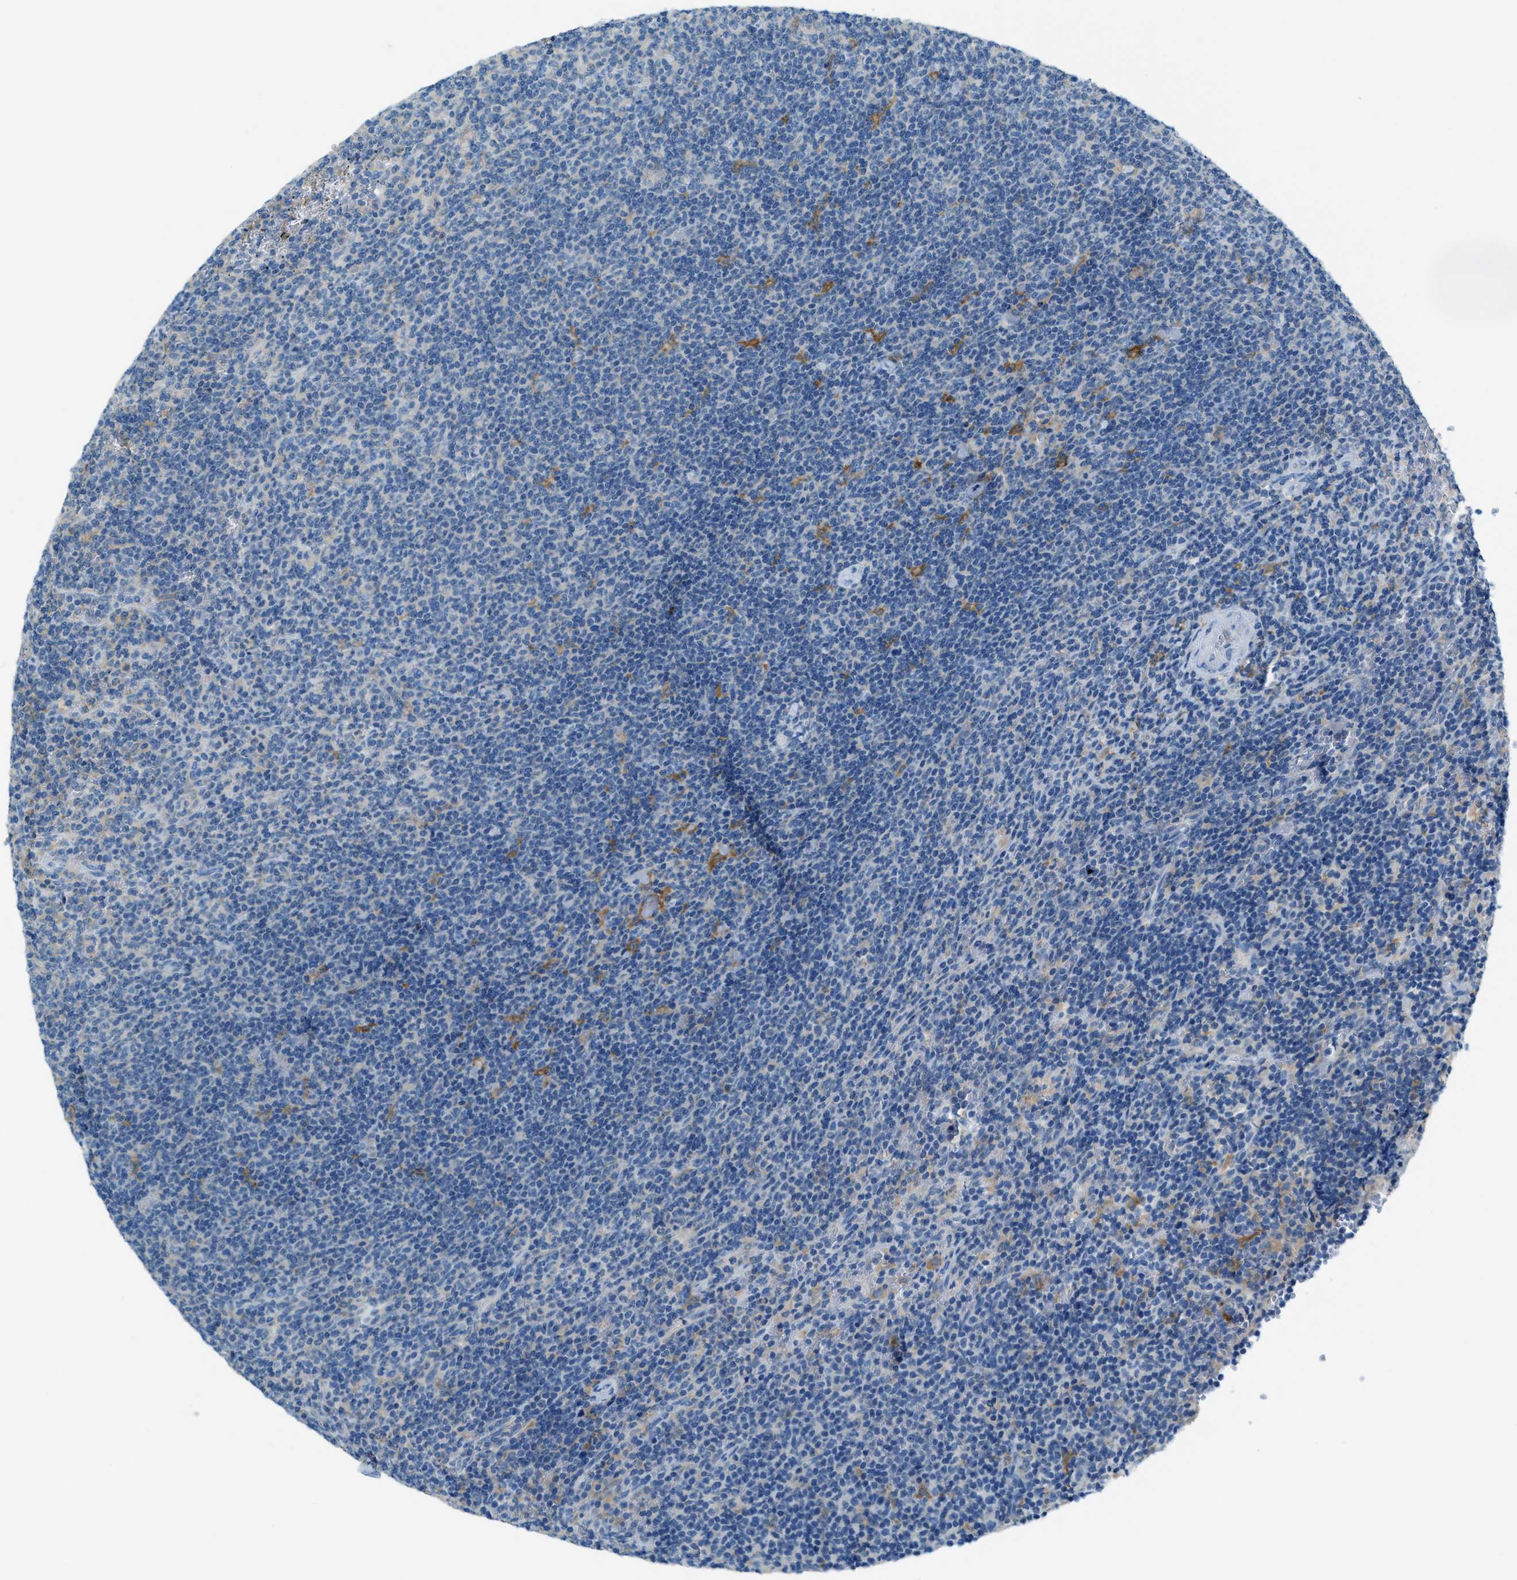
{"staining": {"intensity": "negative", "quantity": "none", "location": "none"}, "tissue": "lymphoma", "cell_type": "Tumor cells", "image_type": "cancer", "snomed": [{"axis": "morphology", "description": "Malignant lymphoma, non-Hodgkin's type, Low grade"}, {"axis": "topography", "description": "Spleen"}], "caption": "Protein analysis of low-grade malignant lymphoma, non-Hodgkin's type displays no significant expression in tumor cells. (DAB (3,3'-diaminobenzidine) immunohistochemistry with hematoxylin counter stain).", "gene": "MATCAP2", "patient": {"sex": "female", "age": 50}}